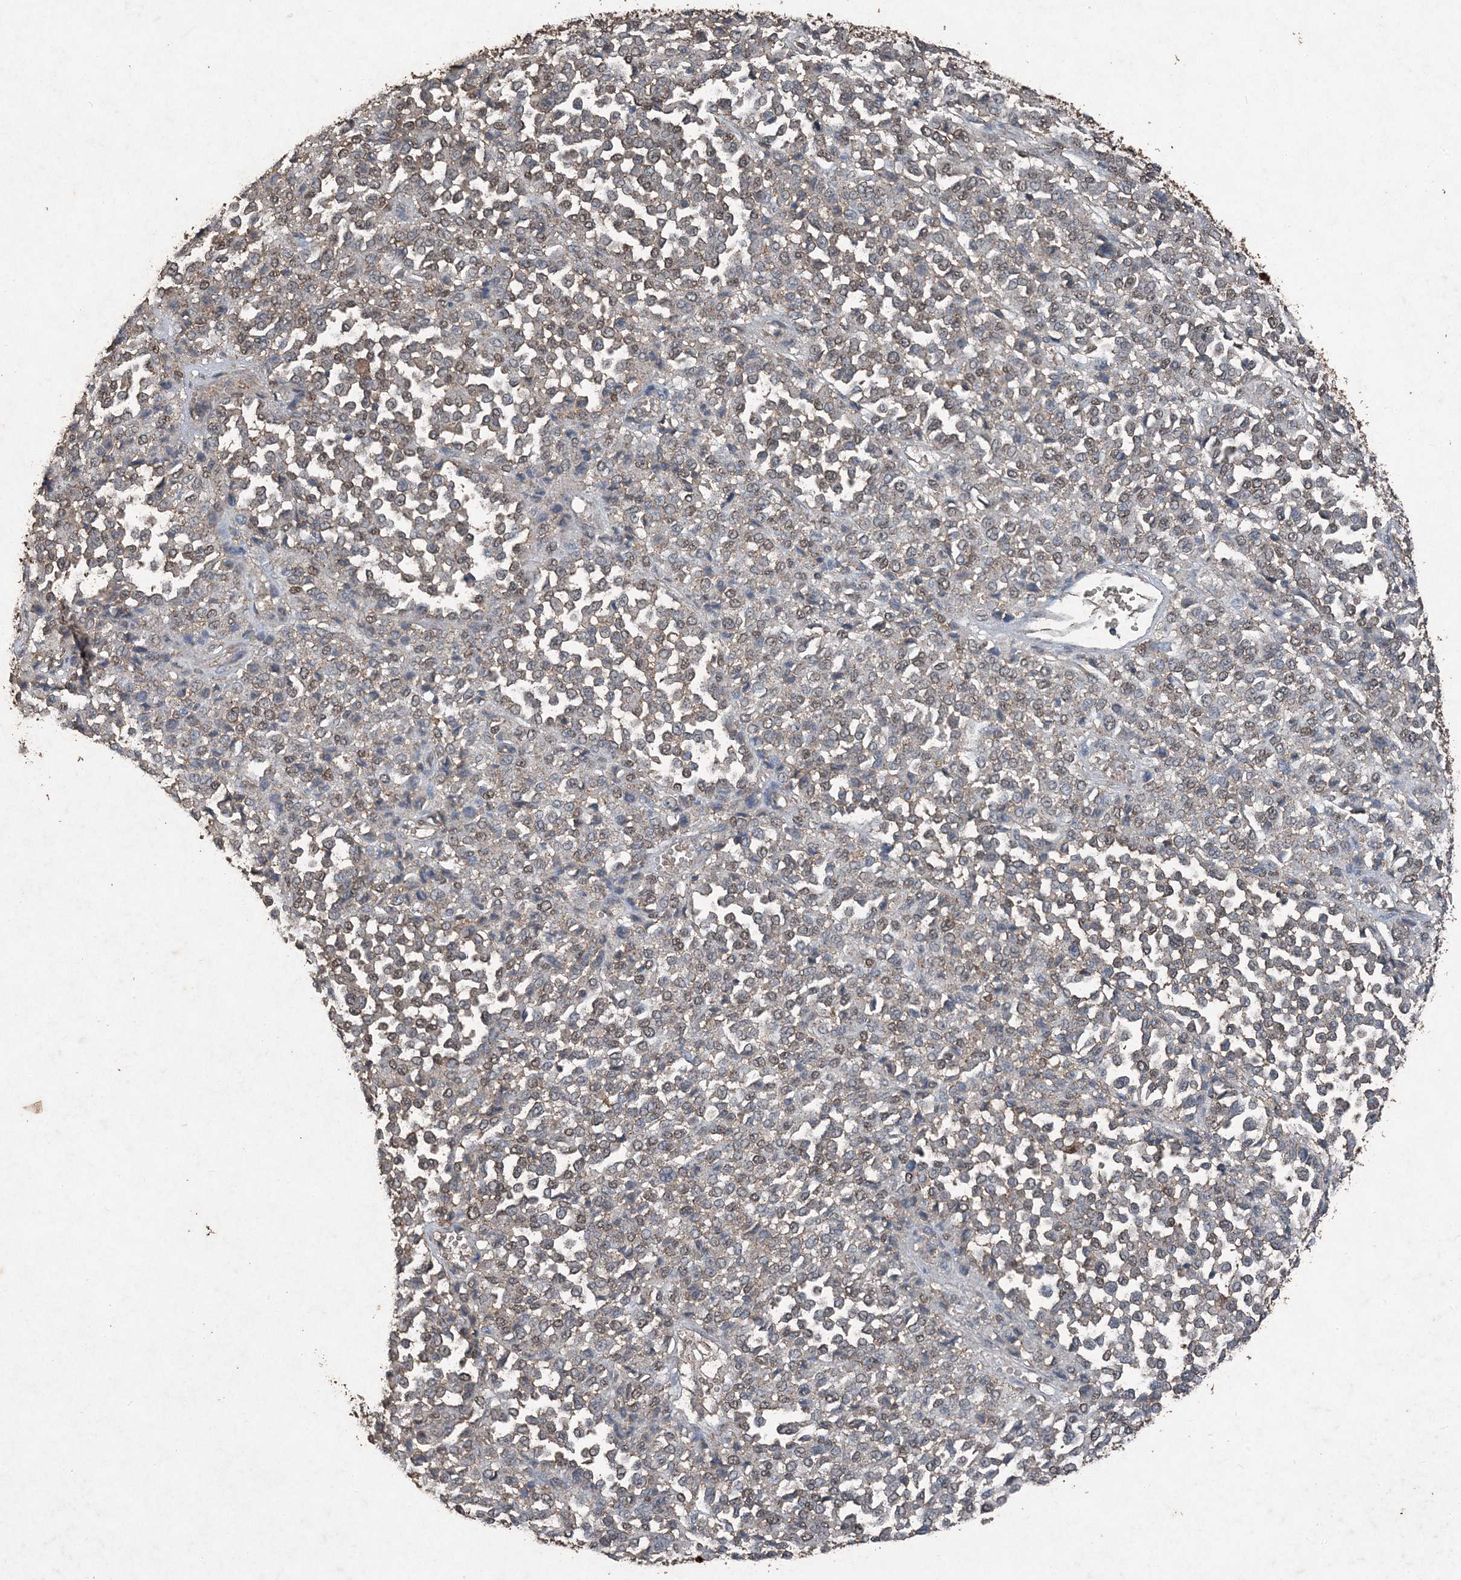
{"staining": {"intensity": "weak", "quantity": "<25%", "location": "cytoplasmic/membranous"}, "tissue": "melanoma", "cell_type": "Tumor cells", "image_type": "cancer", "snomed": [{"axis": "morphology", "description": "Malignant melanoma, Metastatic site"}, {"axis": "topography", "description": "Pancreas"}], "caption": "The micrograph shows no staining of tumor cells in malignant melanoma (metastatic site).", "gene": "FCN3", "patient": {"sex": "female", "age": 30}}